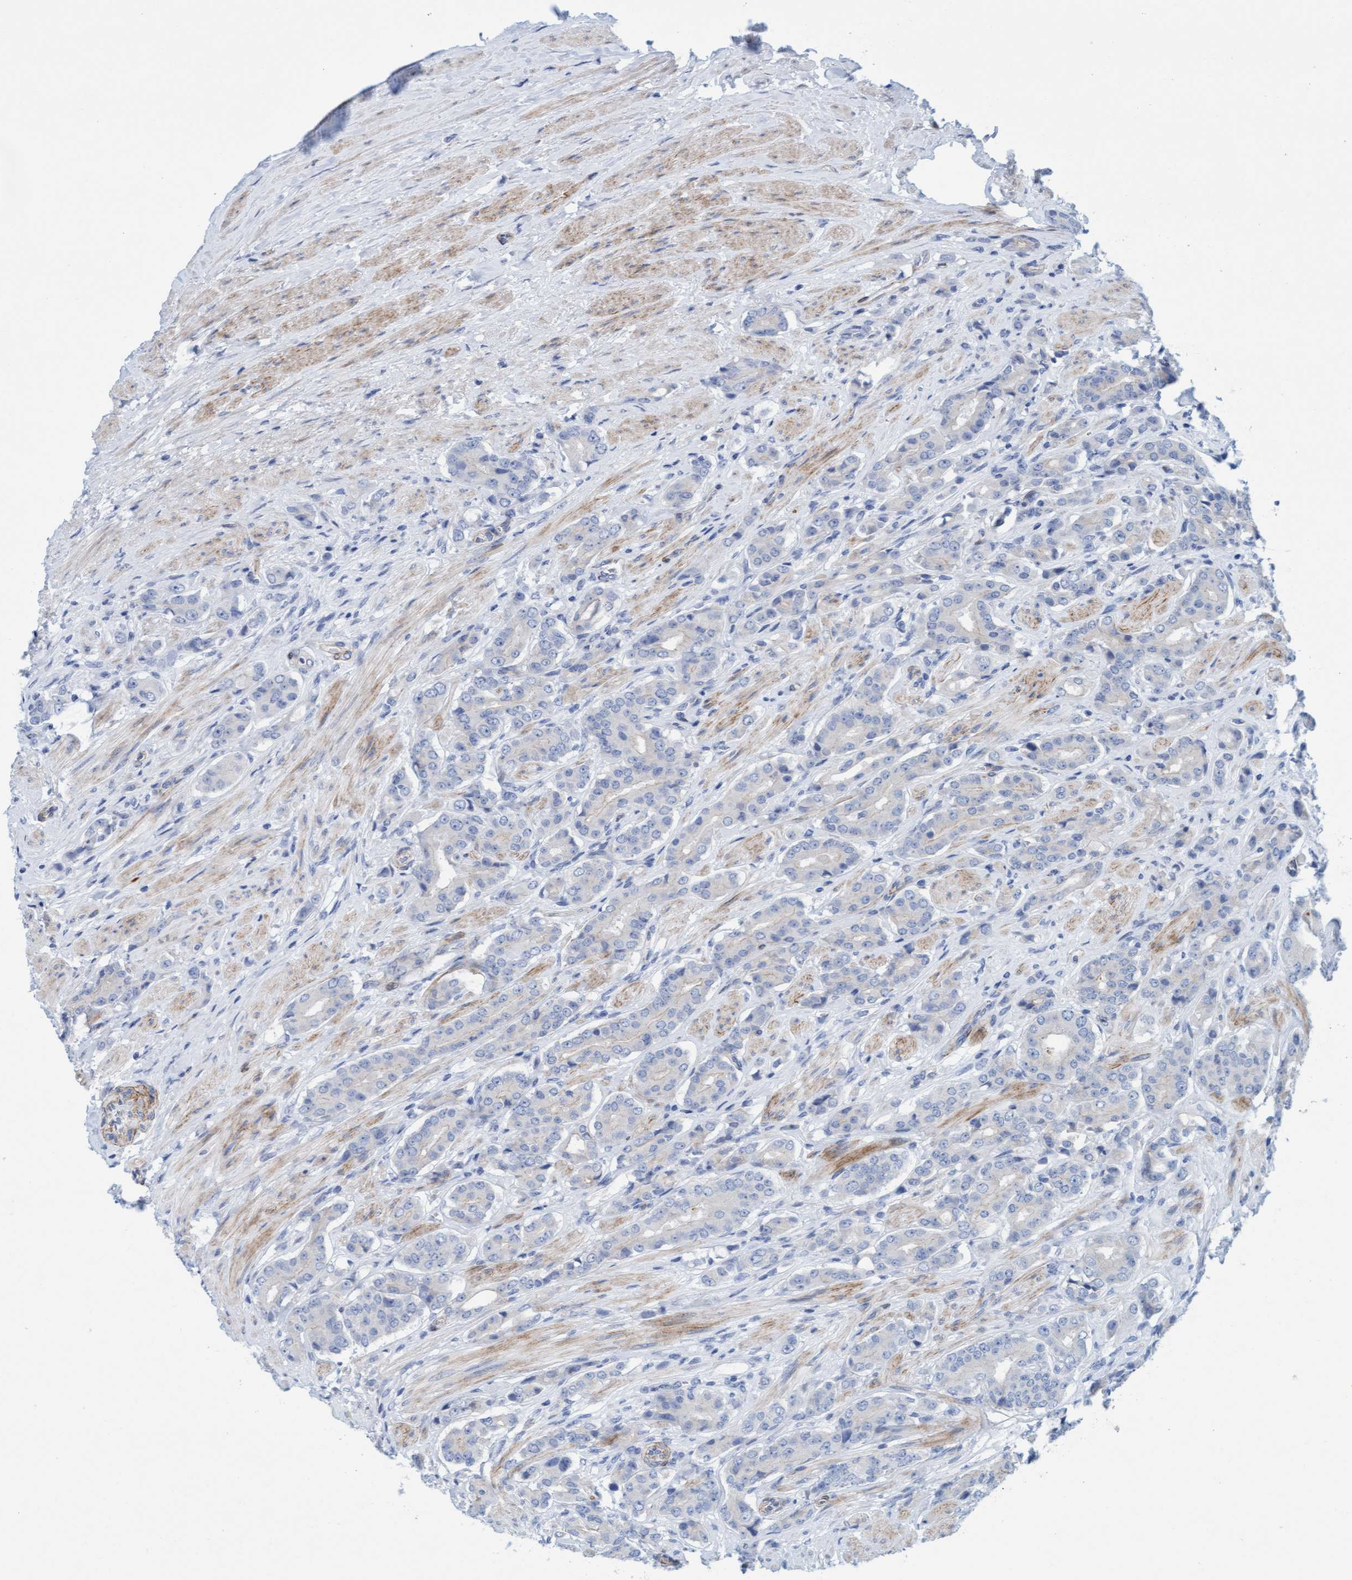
{"staining": {"intensity": "negative", "quantity": "none", "location": "none"}, "tissue": "prostate cancer", "cell_type": "Tumor cells", "image_type": "cancer", "snomed": [{"axis": "morphology", "description": "Adenocarcinoma, High grade"}, {"axis": "topography", "description": "Prostate"}], "caption": "Immunohistochemistry (IHC) image of neoplastic tissue: adenocarcinoma (high-grade) (prostate) stained with DAB exhibits no significant protein staining in tumor cells. The staining was performed using DAB to visualize the protein expression in brown, while the nuclei were stained in blue with hematoxylin (Magnification: 20x).", "gene": "MTFR1", "patient": {"sex": "male", "age": 71}}